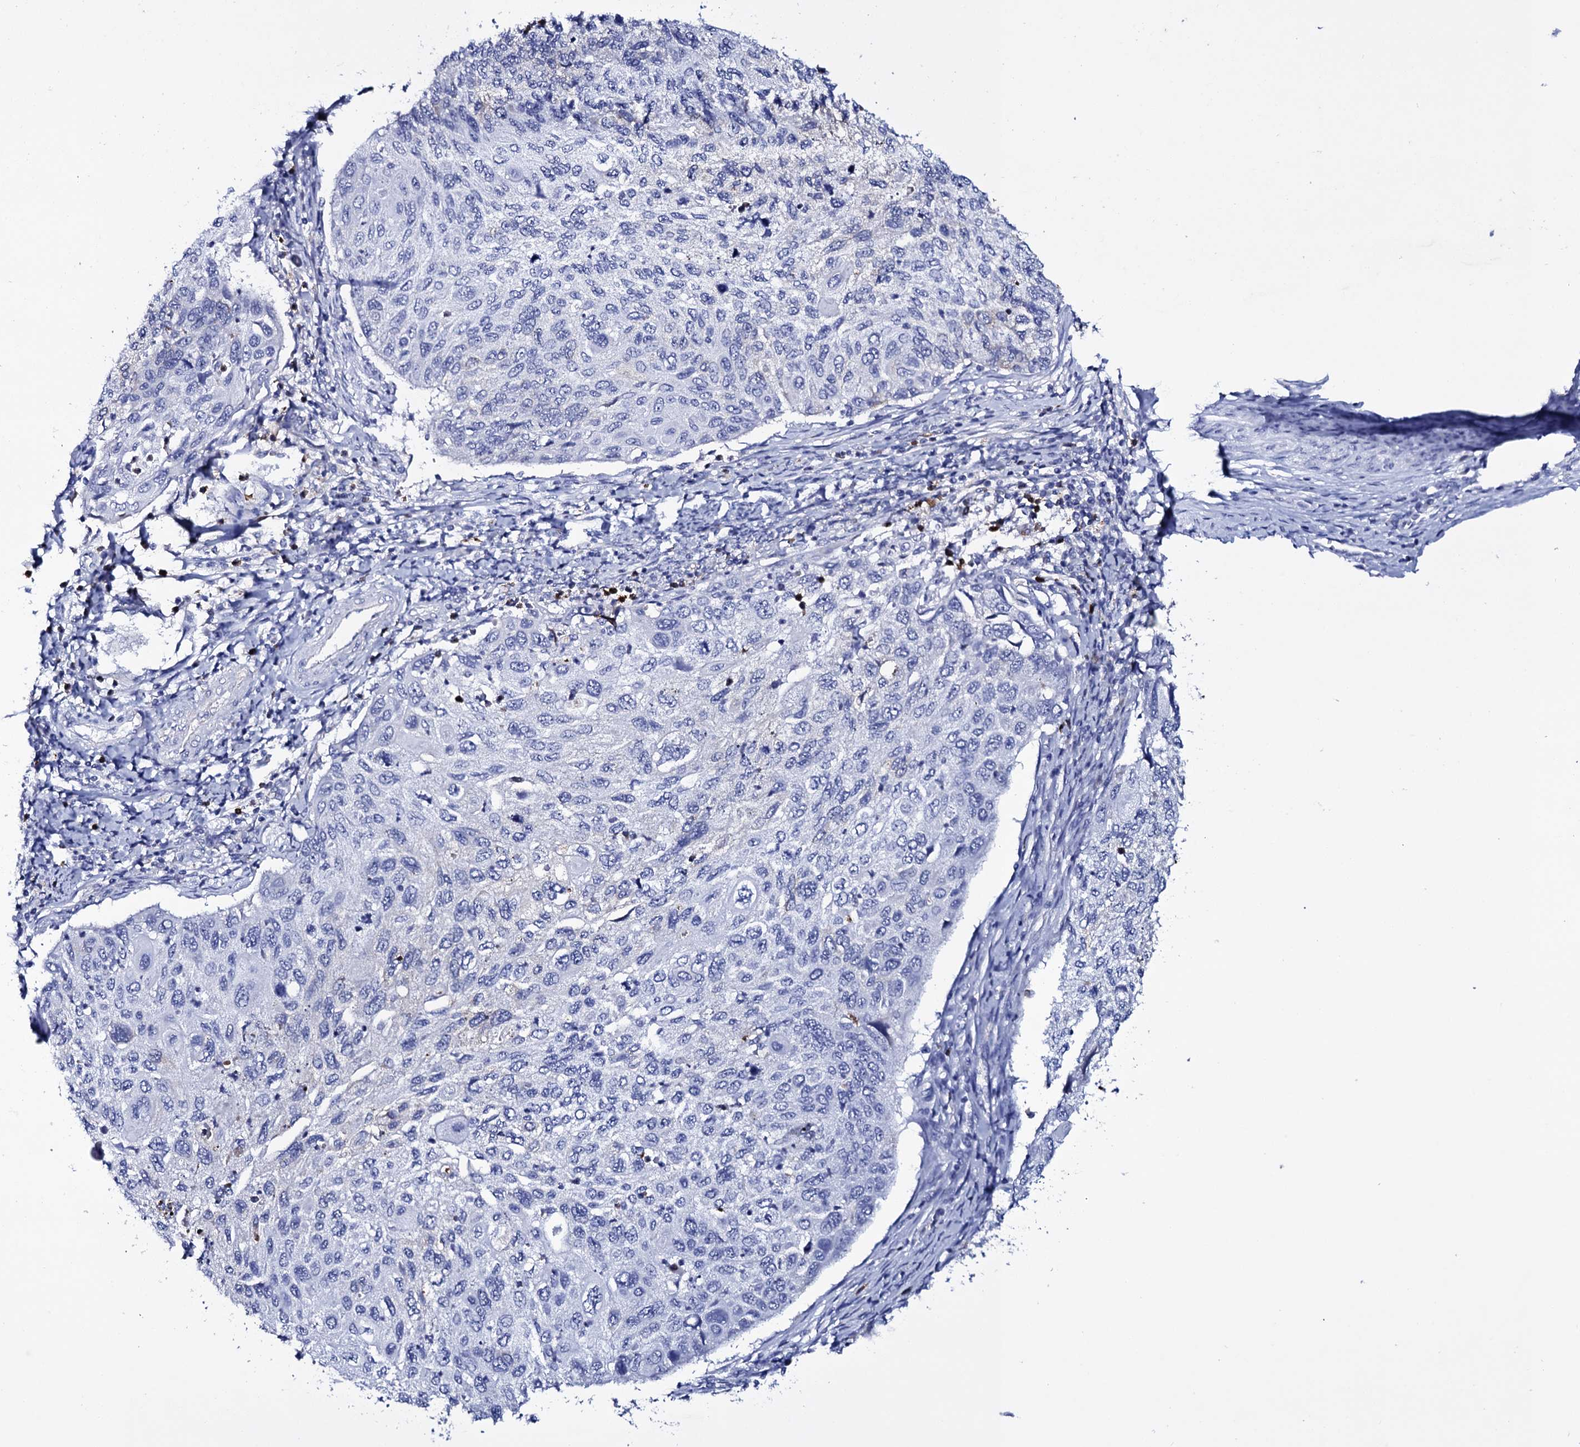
{"staining": {"intensity": "weak", "quantity": "<25%", "location": "cytoplasmic/membranous"}, "tissue": "cervical cancer", "cell_type": "Tumor cells", "image_type": "cancer", "snomed": [{"axis": "morphology", "description": "Squamous cell carcinoma, NOS"}, {"axis": "topography", "description": "Cervix"}], "caption": "The image exhibits no significant staining in tumor cells of cervical squamous cell carcinoma.", "gene": "ITPRID2", "patient": {"sex": "female", "age": 70}}